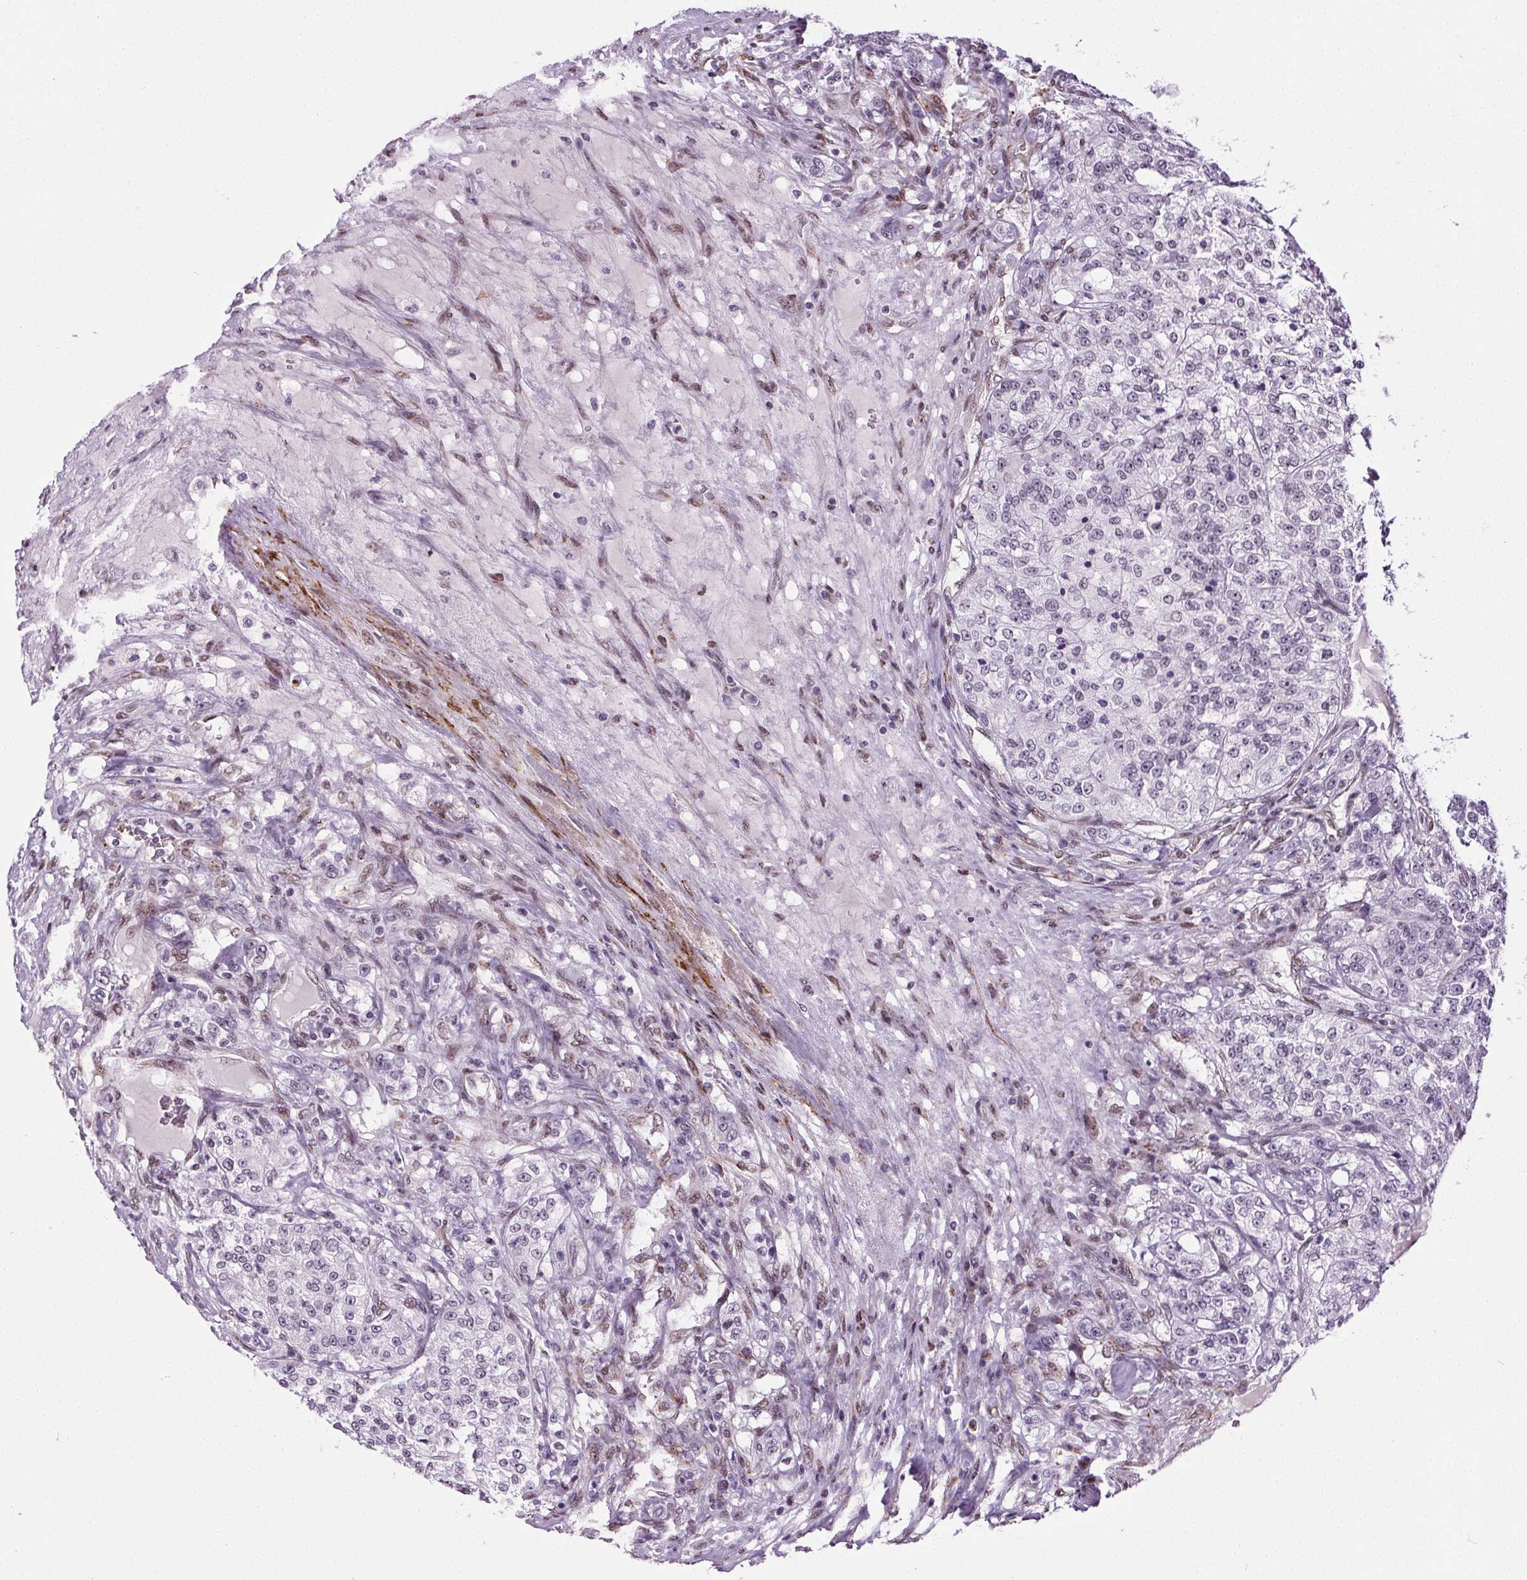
{"staining": {"intensity": "weak", "quantity": "<25%", "location": "nuclear"}, "tissue": "renal cancer", "cell_type": "Tumor cells", "image_type": "cancer", "snomed": [{"axis": "morphology", "description": "Adenocarcinoma, NOS"}, {"axis": "topography", "description": "Kidney"}], "caption": "Protein analysis of adenocarcinoma (renal) shows no significant staining in tumor cells. (Stains: DAB immunohistochemistry with hematoxylin counter stain, Microscopy: brightfield microscopy at high magnification).", "gene": "GP6", "patient": {"sex": "female", "age": 63}}